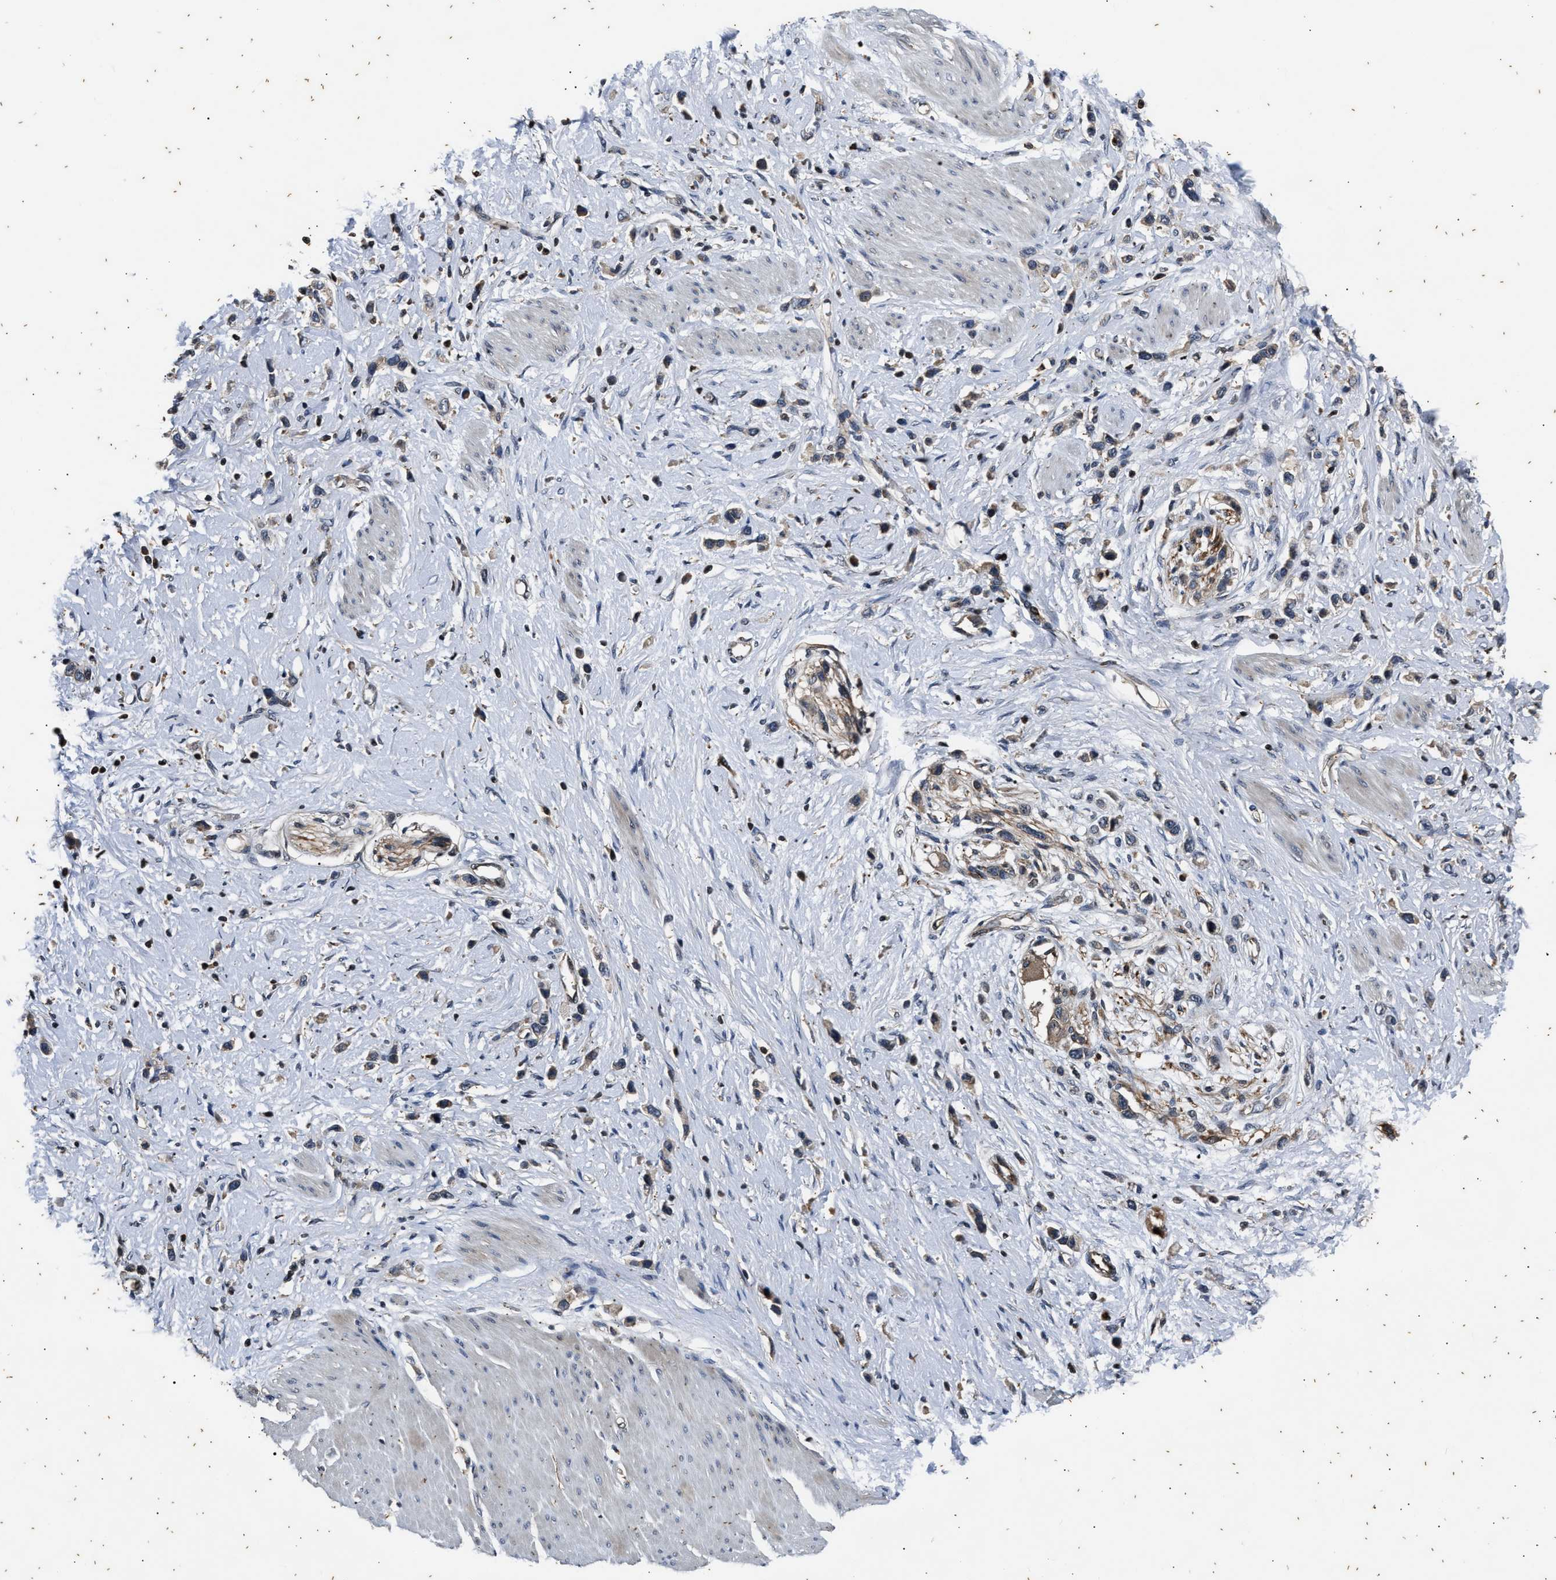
{"staining": {"intensity": "weak", "quantity": "<25%", "location": "cytoplasmic/membranous"}, "tissue": "stomach cancer", "cell_type": "Tumor cells", "image_type": "cancer", "snomed": [{"axis": "morphology", "description": "Adenocarcinoma, NOS"}, {"axis": "topography", "description": "Stomach"}], "caption": "Stomach cancer (adenocarcinoma) stained for a protein using immunohistochemistry exhibits no positivity tumor cells.", "gene": "PTPN7", "patient": {"sex": "female", "age": 65}}